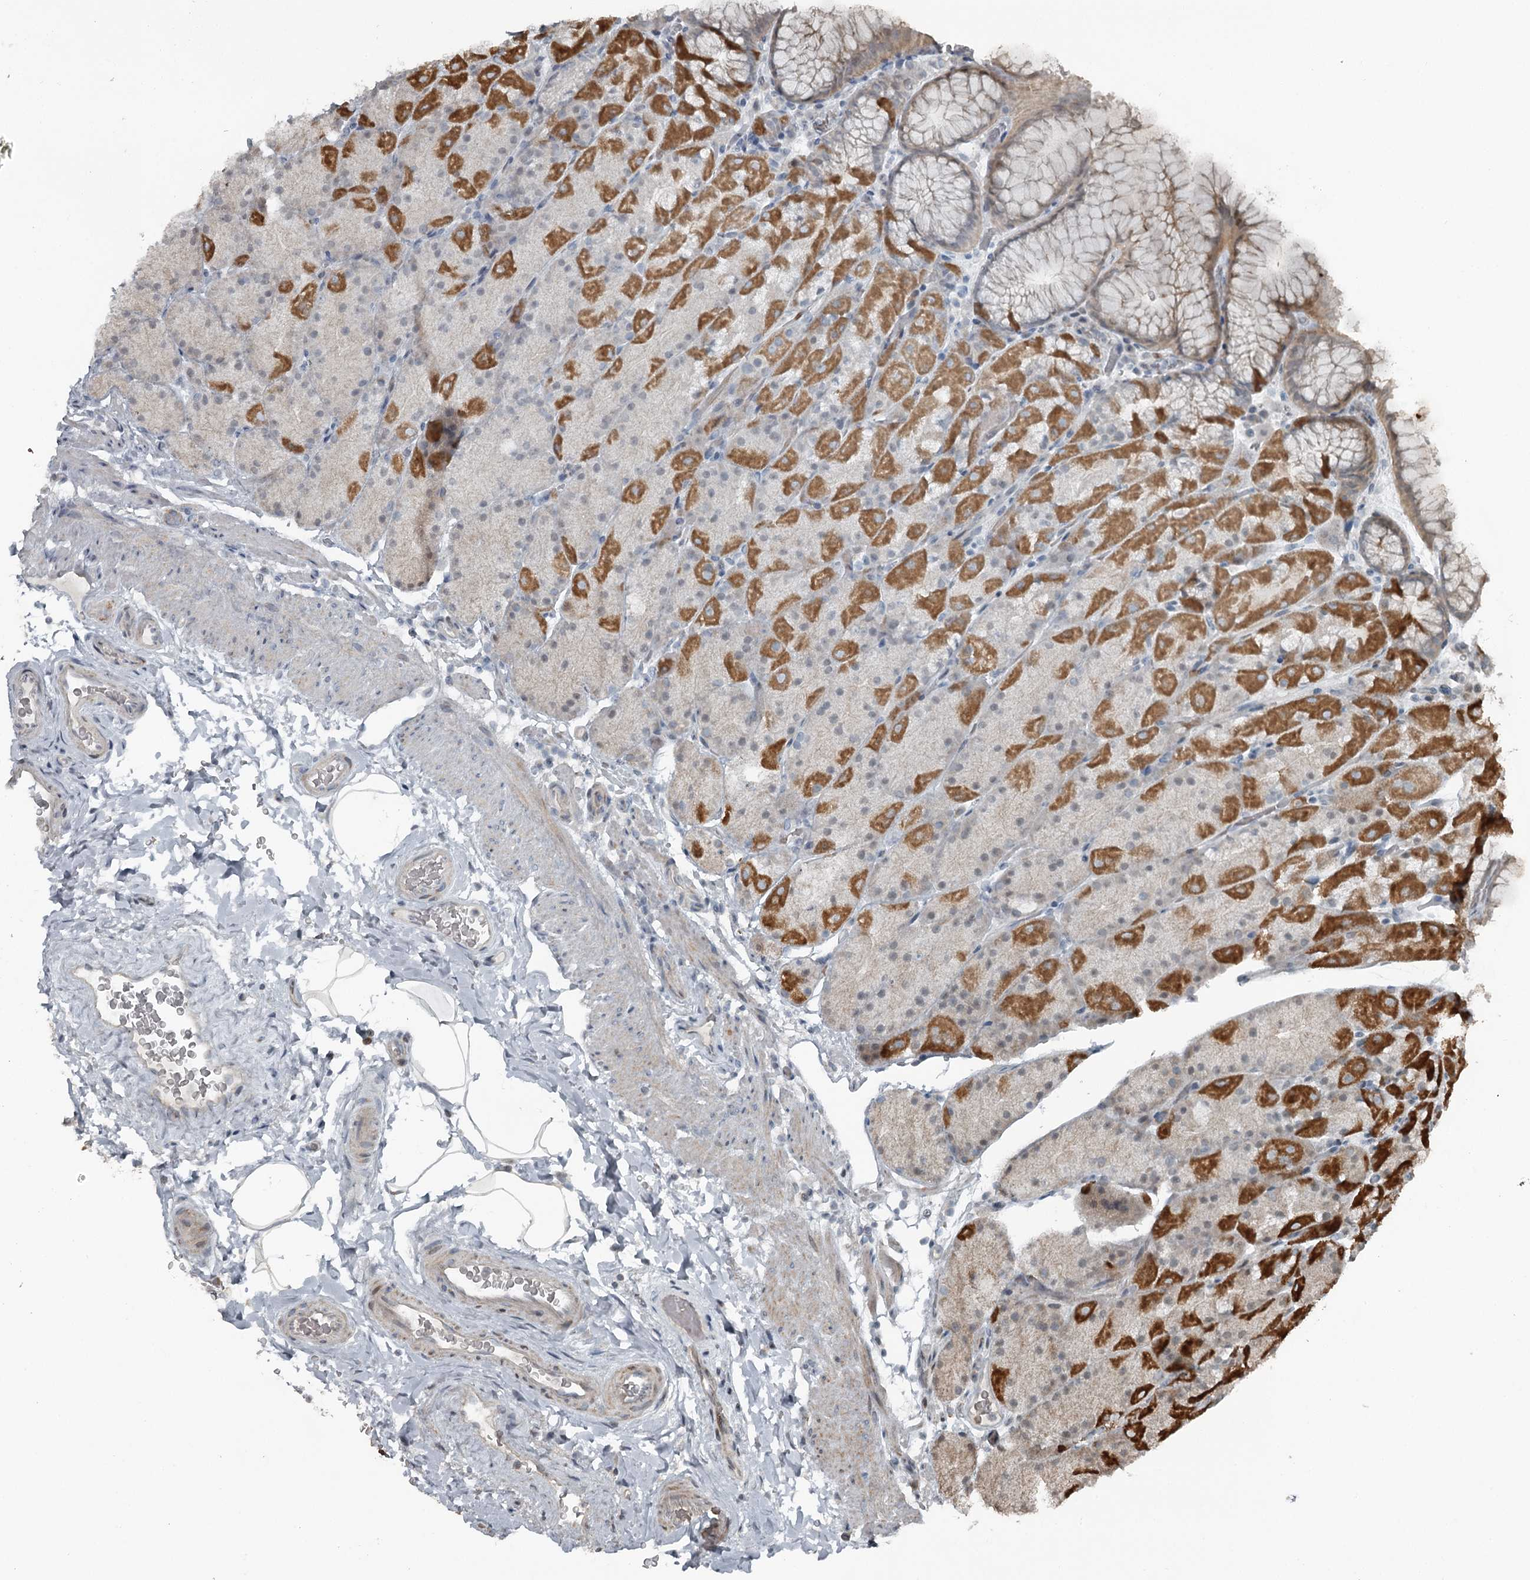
{"staining": {"intensity": "strong", "quantity": "25%-75%", "location": "cytoplasmic/membranous"}, "tissue": "stomach", "cell_type": "Glandular cells", "image_type": "normal", "snomed": [{"axis": "morphology", "description": "Normal tissue, NOS"}, {"axis": "topography", "description": "Stomach, upper"}, {"axis": "topography", "description": "Stomach, lower"}], "caption": "Protein staining displays strong cytoplasmic/membranous expression in about 25%-75% of glandular cells in unremarkable stomach. Using DAB (3,3'-diaminobenzidine) (brown) and hematoxylin (blue) stains, captured at high magnification using brightfield microscopy.", "gene": "RASSF8", "patient": {"sex": "male", "age": 67}}